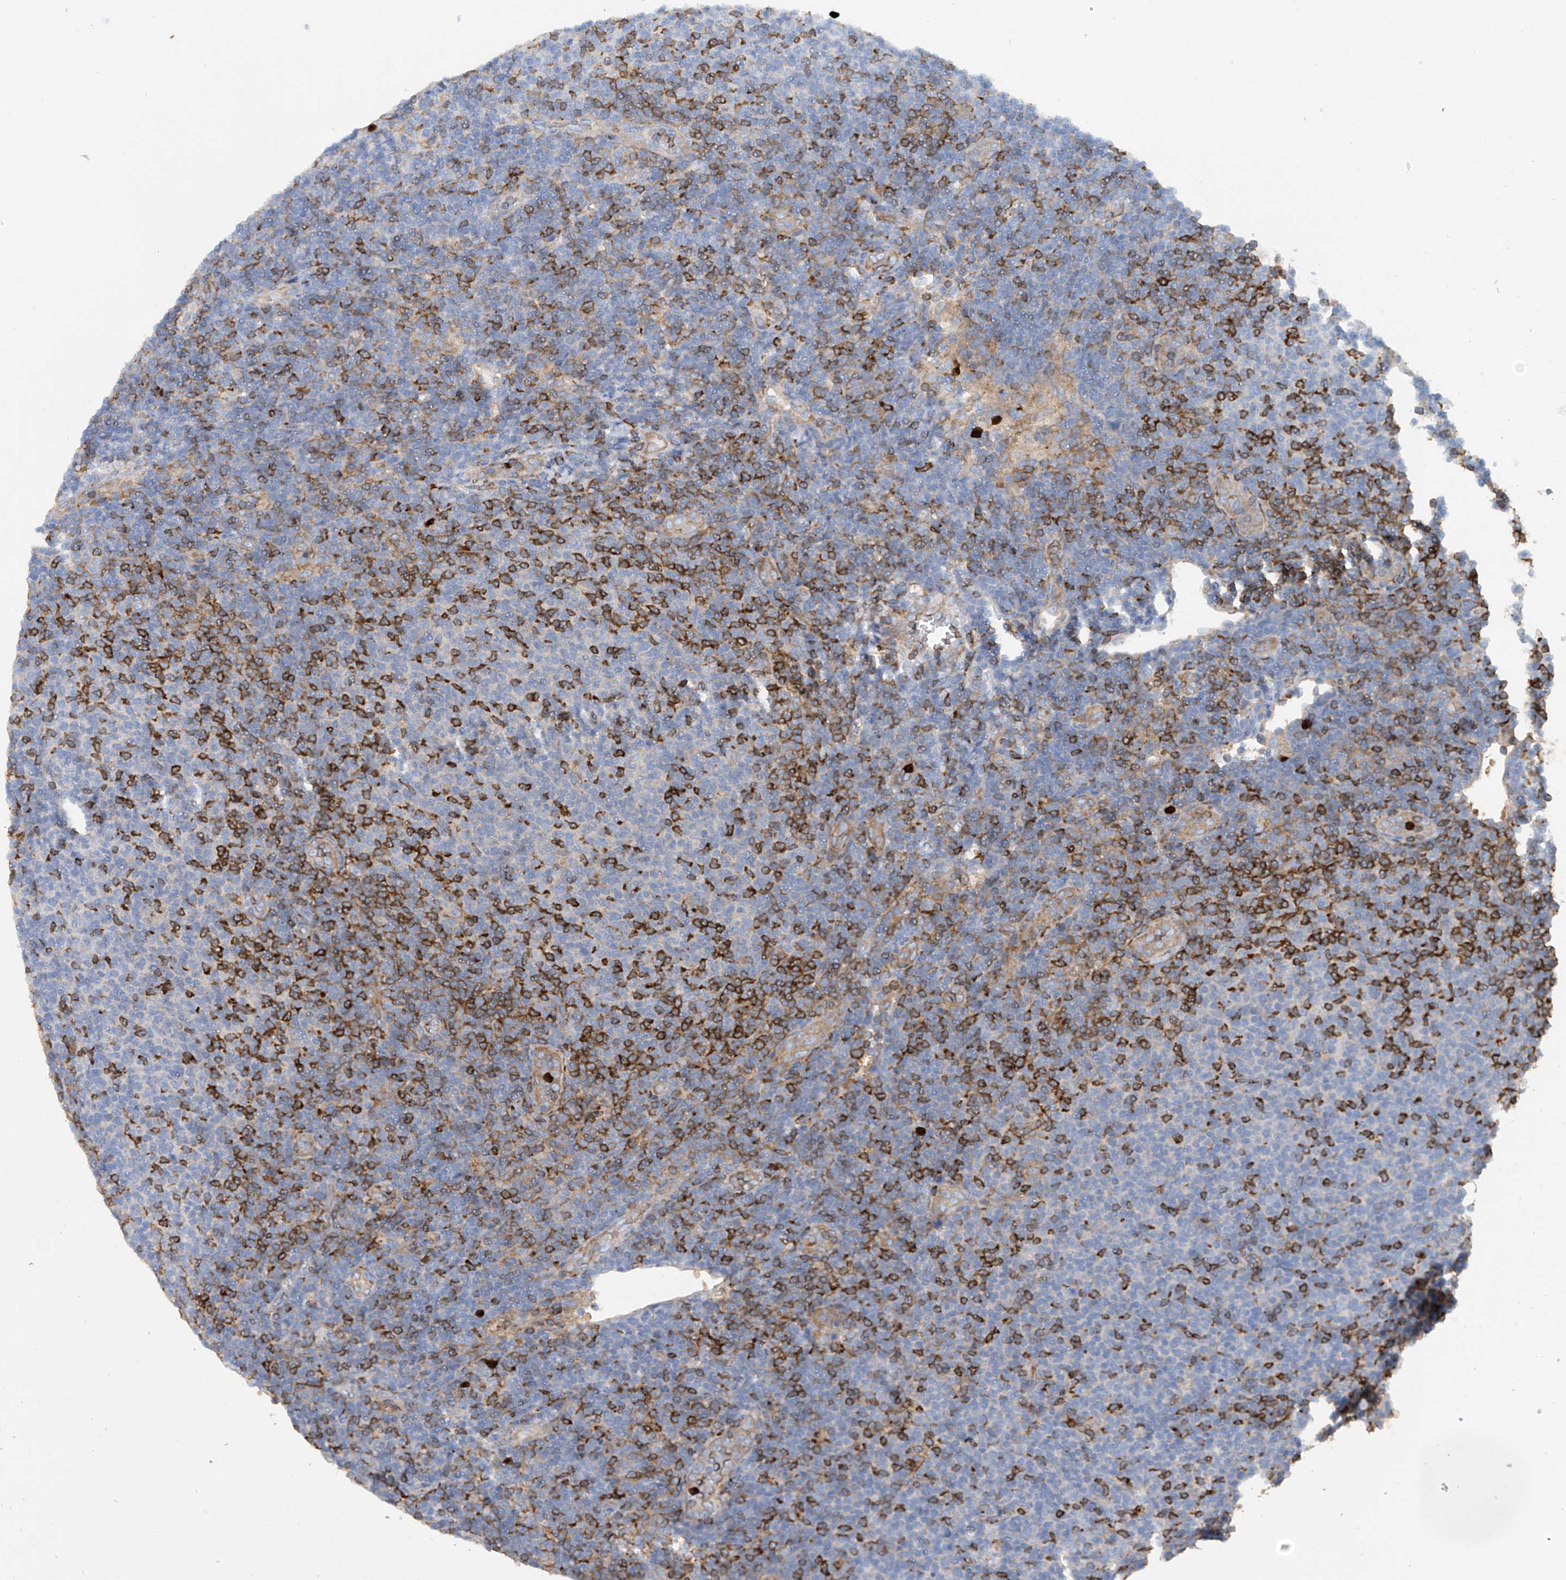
{"staining": {"intensity": "negative", "quantity": "none", "location": "none"}, "tissue": "lymphoma", "cell_type": "Tumor cells", "image_type": "cancer", "snomed": [{"axis": "morphology", "description": "Malignant lymphoma, non-Hodgkin's type, Low grade"}, {"axis": "topography", "description": "Lymph node"}], "caption": "Immunohistochemical staining of lymphoma exhibits no significant staining in tumor cells.", "gene": "PHACTR2", "patient": {"sex": "male", "age": 66}}